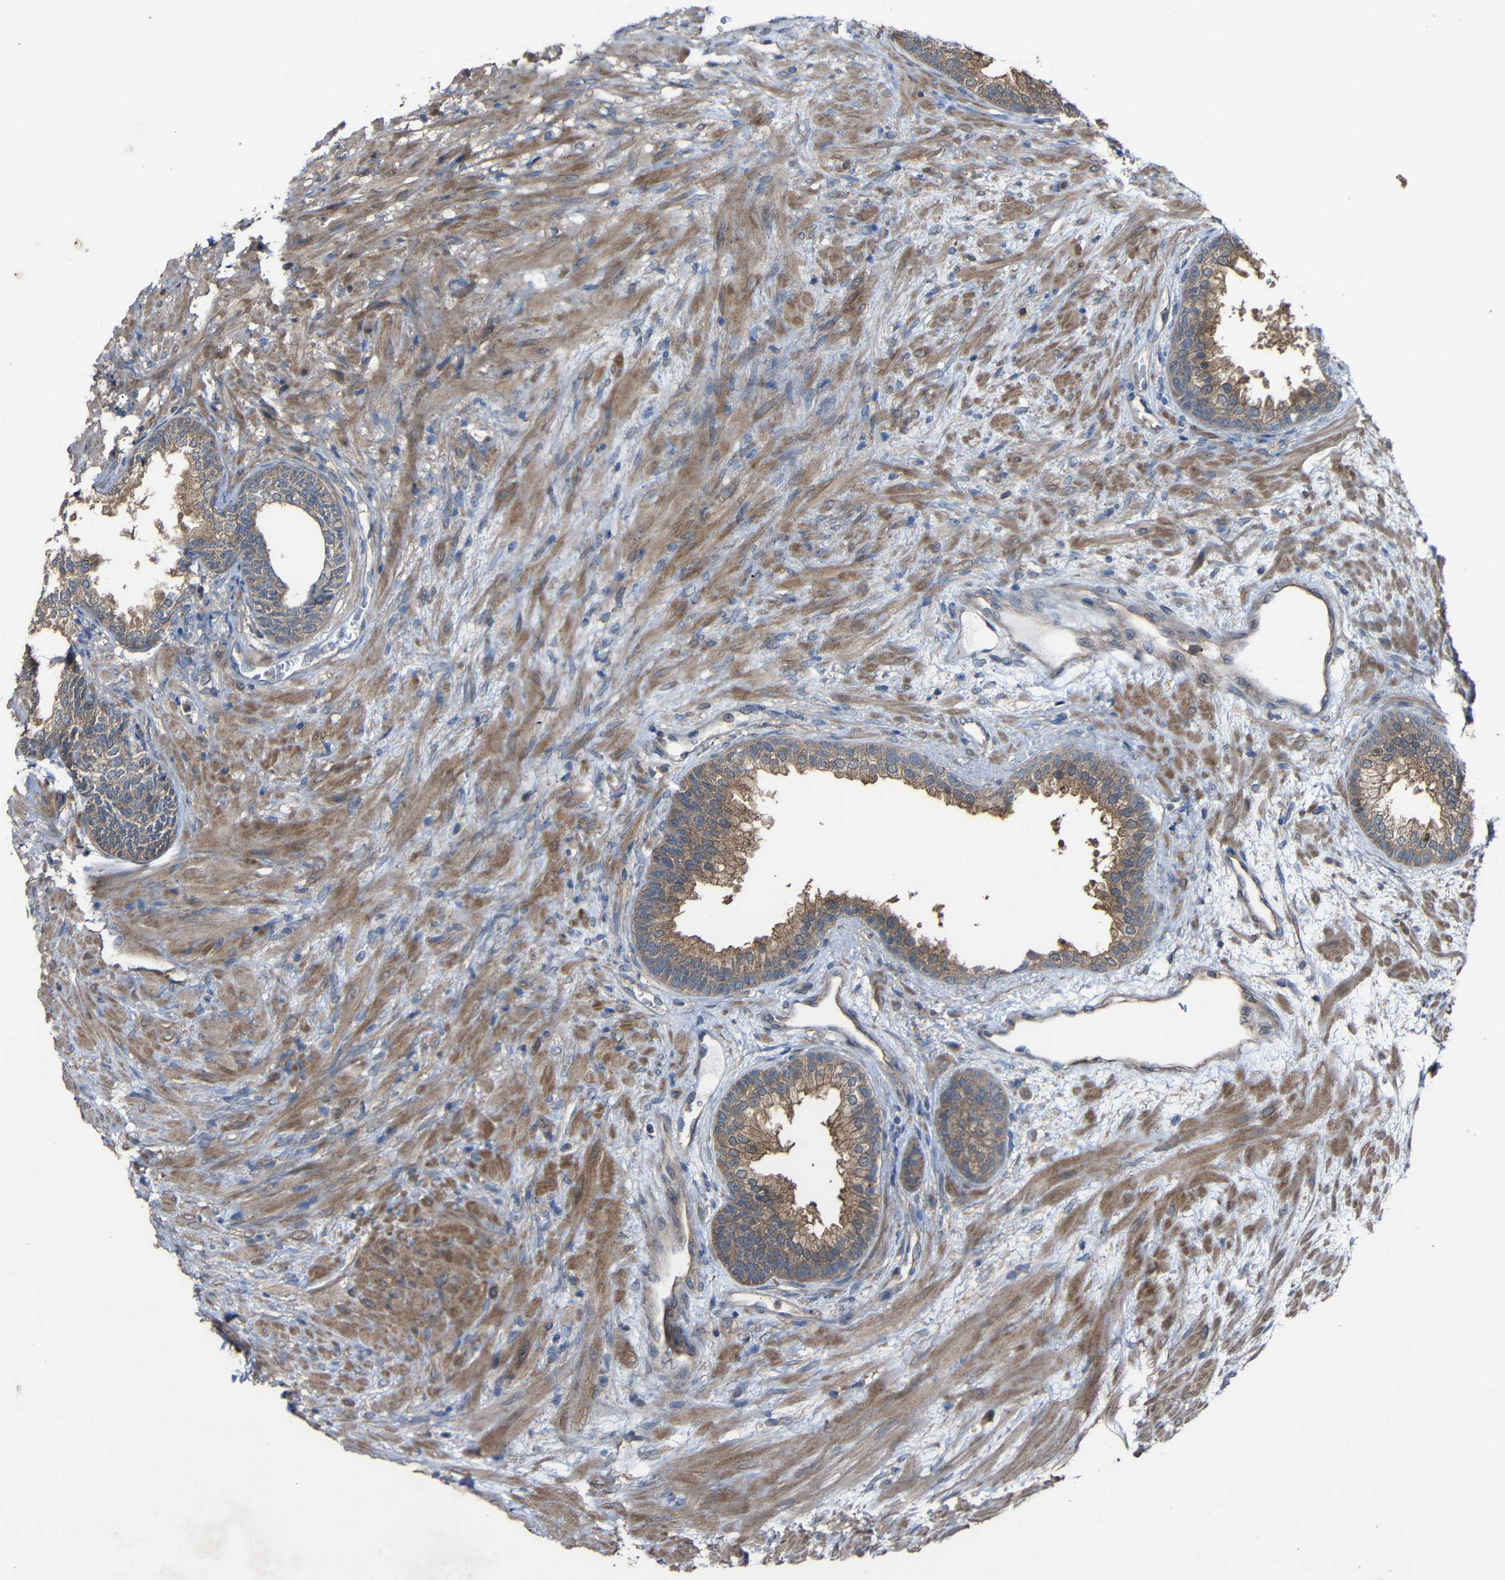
{"staining": {"intensity": "moderate", "quantity": ">75%", "location": "cytoplasmic/membranous"}, "tissue": "prostate", "cell_type": "Glandular cells", "image_type": "normal", "snomed": [{"axis": "morphology", "description": "Normal tissue, NOS"}, {"axis": "topography", "description": "Prostate"}], "caption": "Moderate cytoplasmic/membranous positivity for a protein is seen in about >75% of glandular cells of unremarkable prostate using IHC.", "gene": "CHST9", "patient": {"sex": "male", "age": 76}}